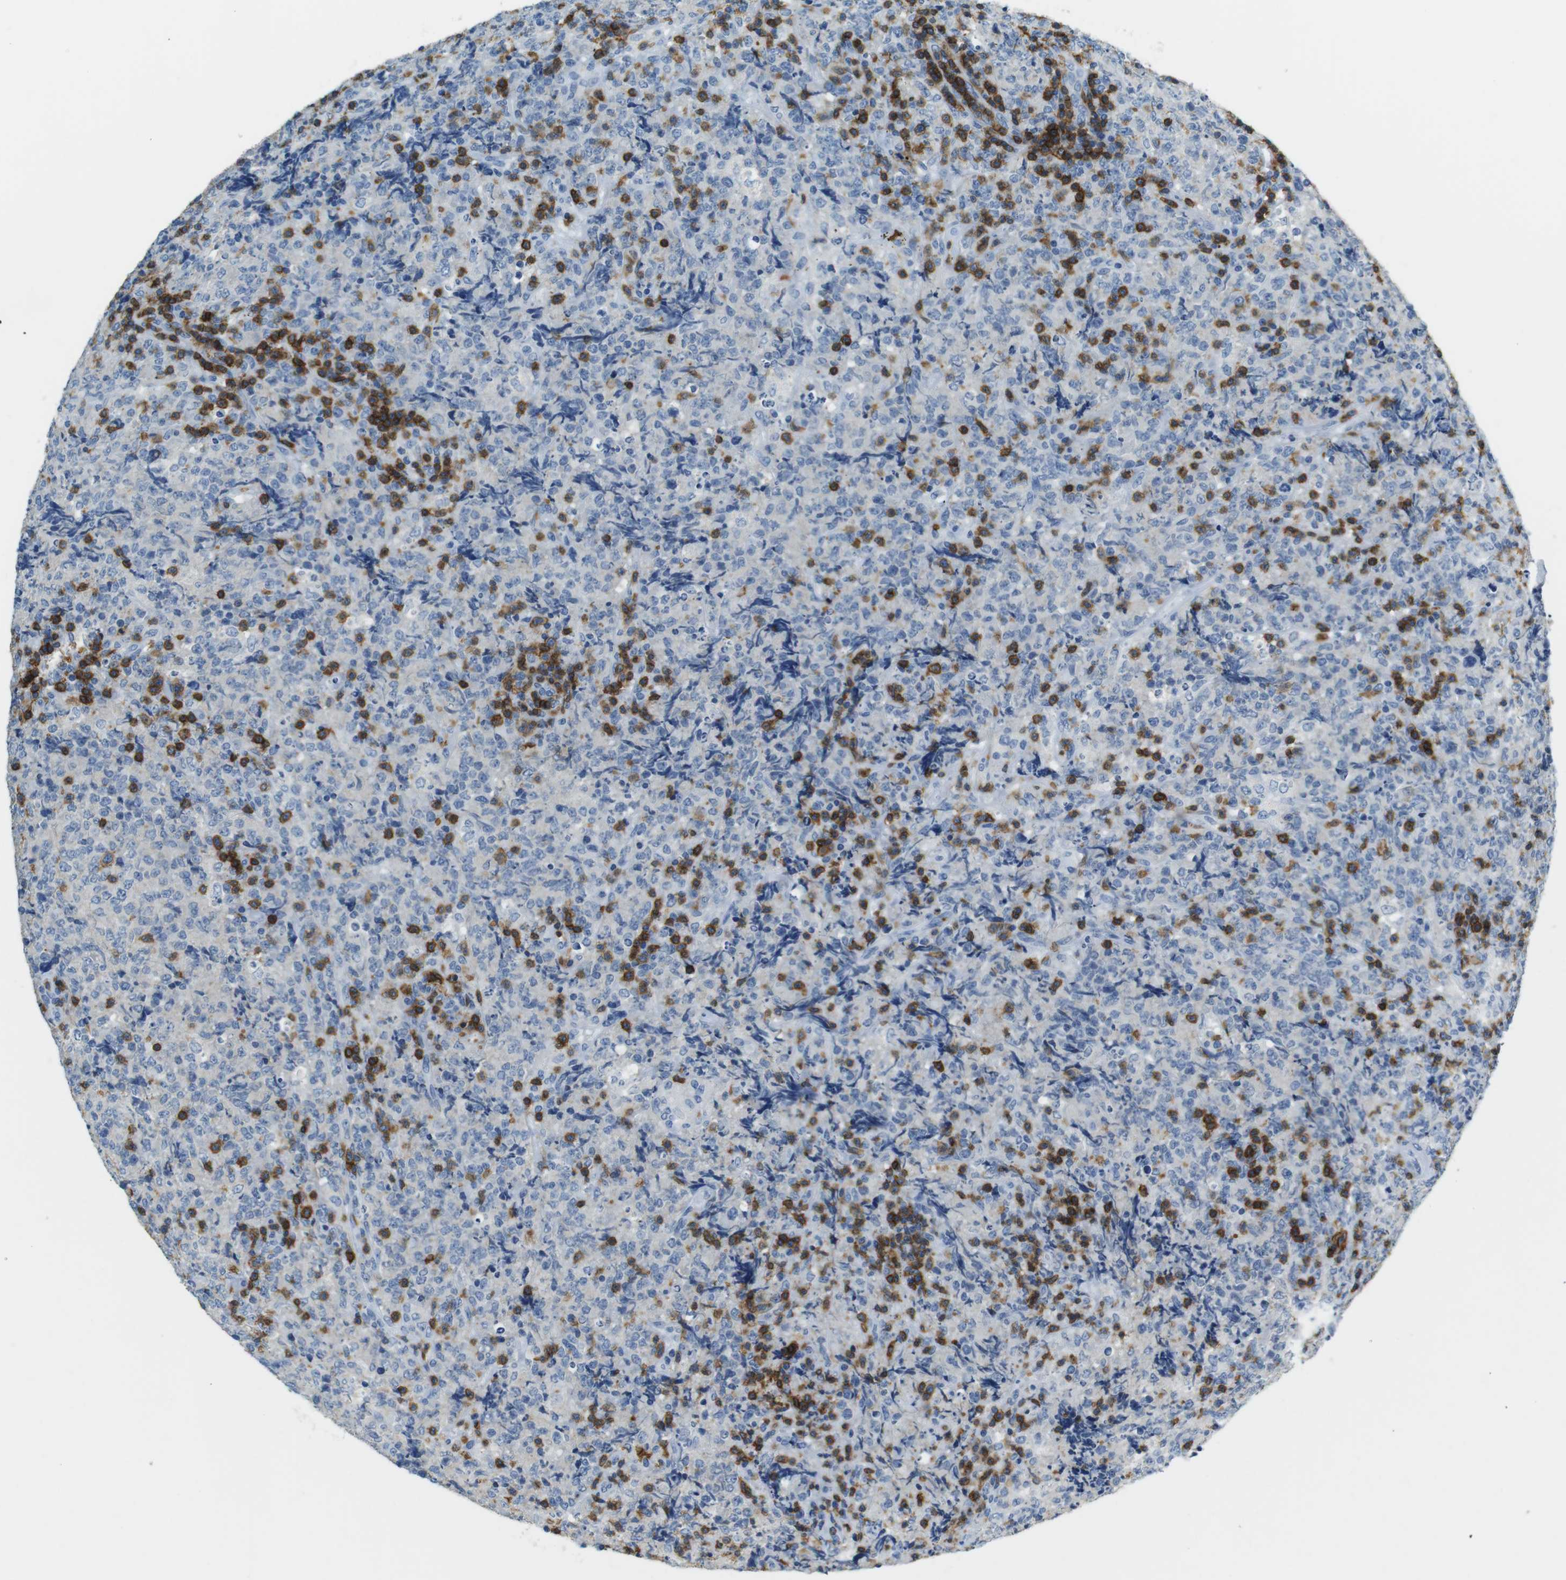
{"staining": {"intensity": "negative", "quantity": "none", "location": "none"}, "tissue": "lymphoma", "cell_type": "Tumor cells", "image_type": "cancer", "snomed": [{"axis": "morphology", "description": "Malignant lymphoma, non-Hodgkin's type, High grade"}, {"axis": "topography", "description": "Tonsil"}], "caption": "High power microscopy photomicrograph of an IHC micrograph of high-grade malignant lymphoma, non-Hodgkin's type, revealing no significant staining in tumor cells.", "gene": "LAT", "patient": {"sex": "female", "age": 36}}